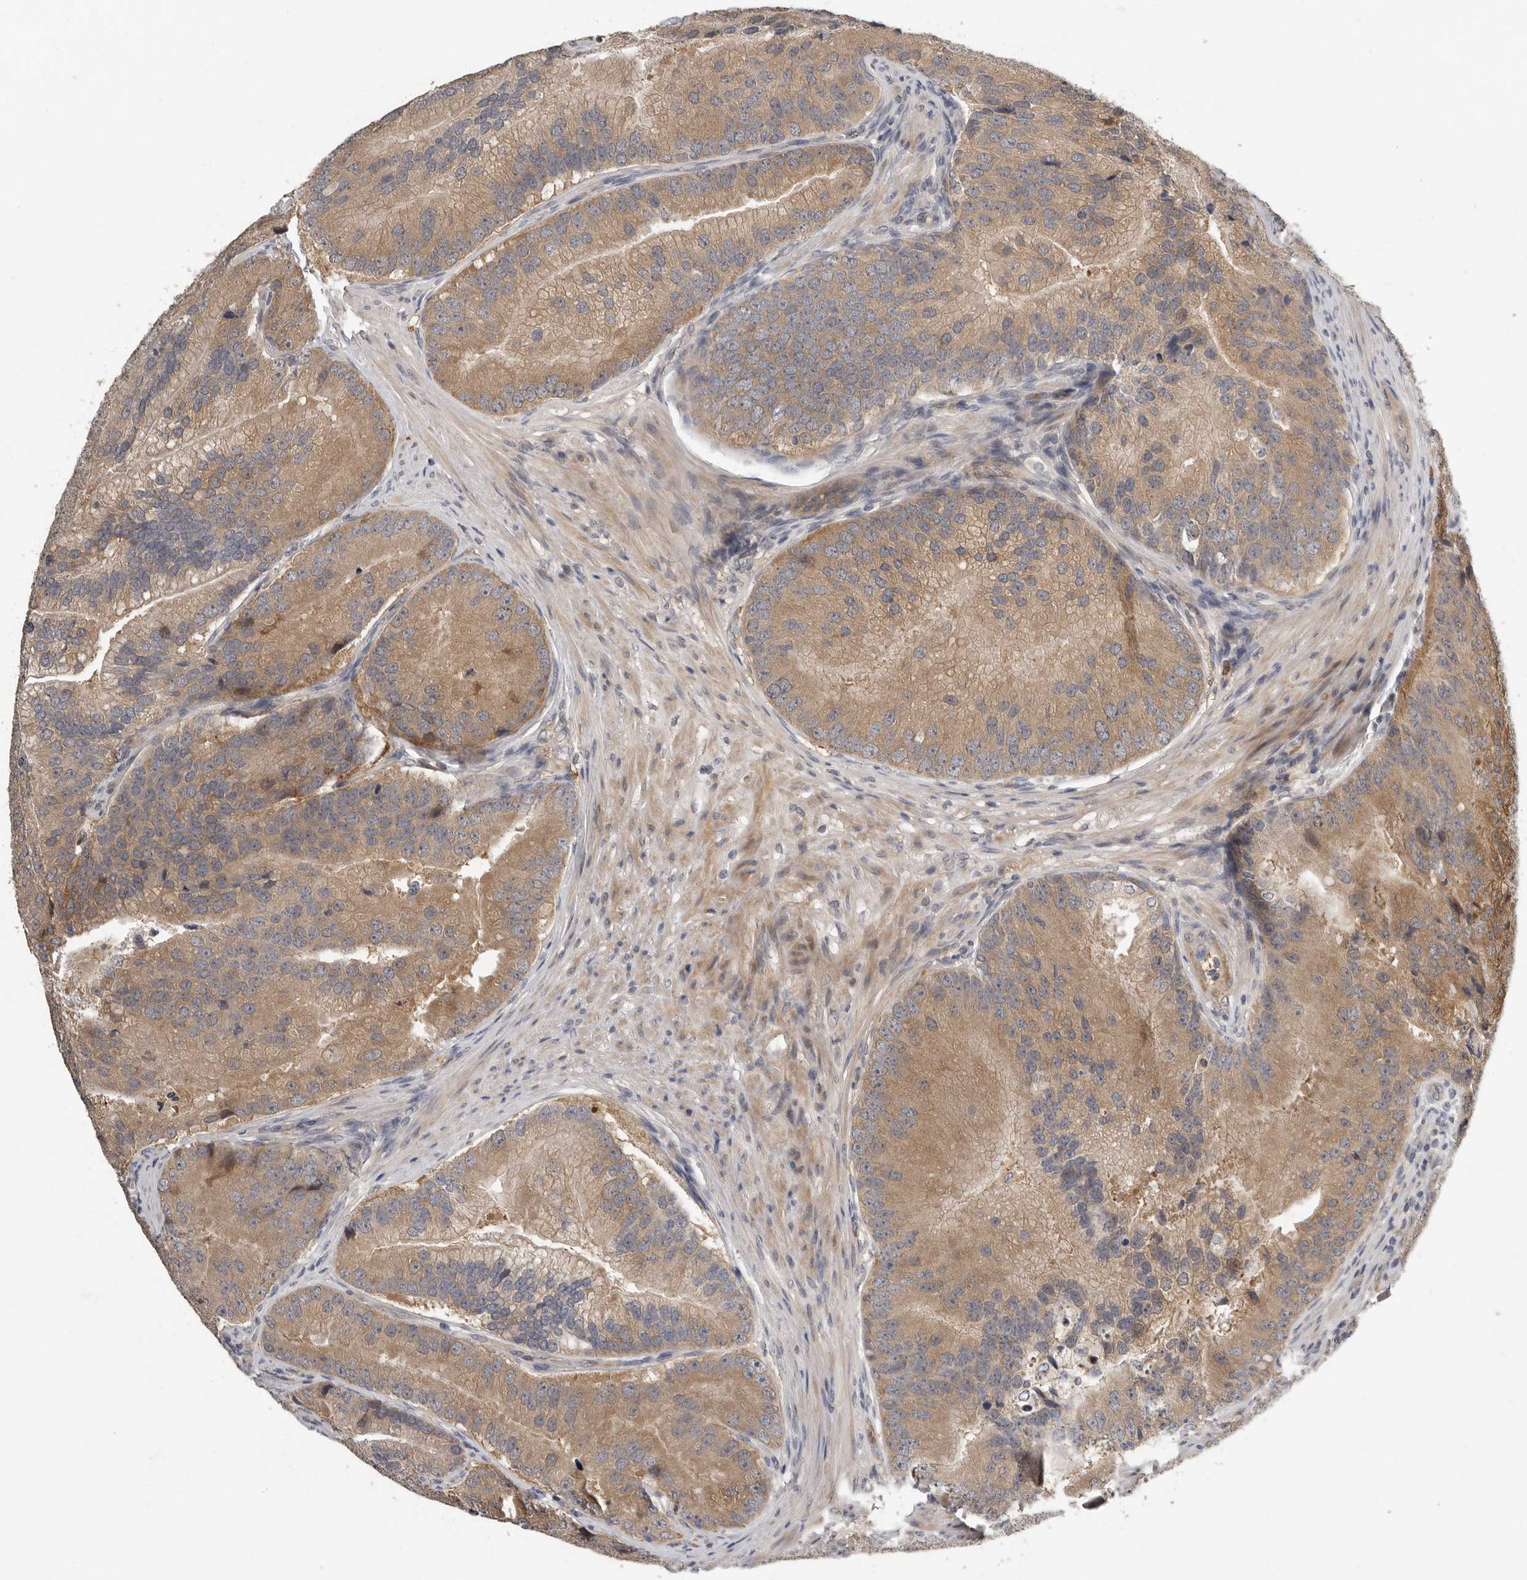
{"staining": {"intensity": "moderate", "quantity": ">75%", "location": "cytoplasmic/membranous"}, "tissue": "prostate cancer", "cell_type": "Tumor cells", "image_type": "cancer", "snomed": [{"axis": "morphology", "description": "Adenocarcinoma, High grade"}, {"axis": "topography", "description": "Prostate"}], "caption": "This image reveals immunohistochemistry staining of human prostate high-grade adenocarcinoma, with medium moderate cytoplasmic/membranous expression in about >75% of tumor cells.", "gene": "RALGPS2", "patient": {"sex": "male", "age": 70}}